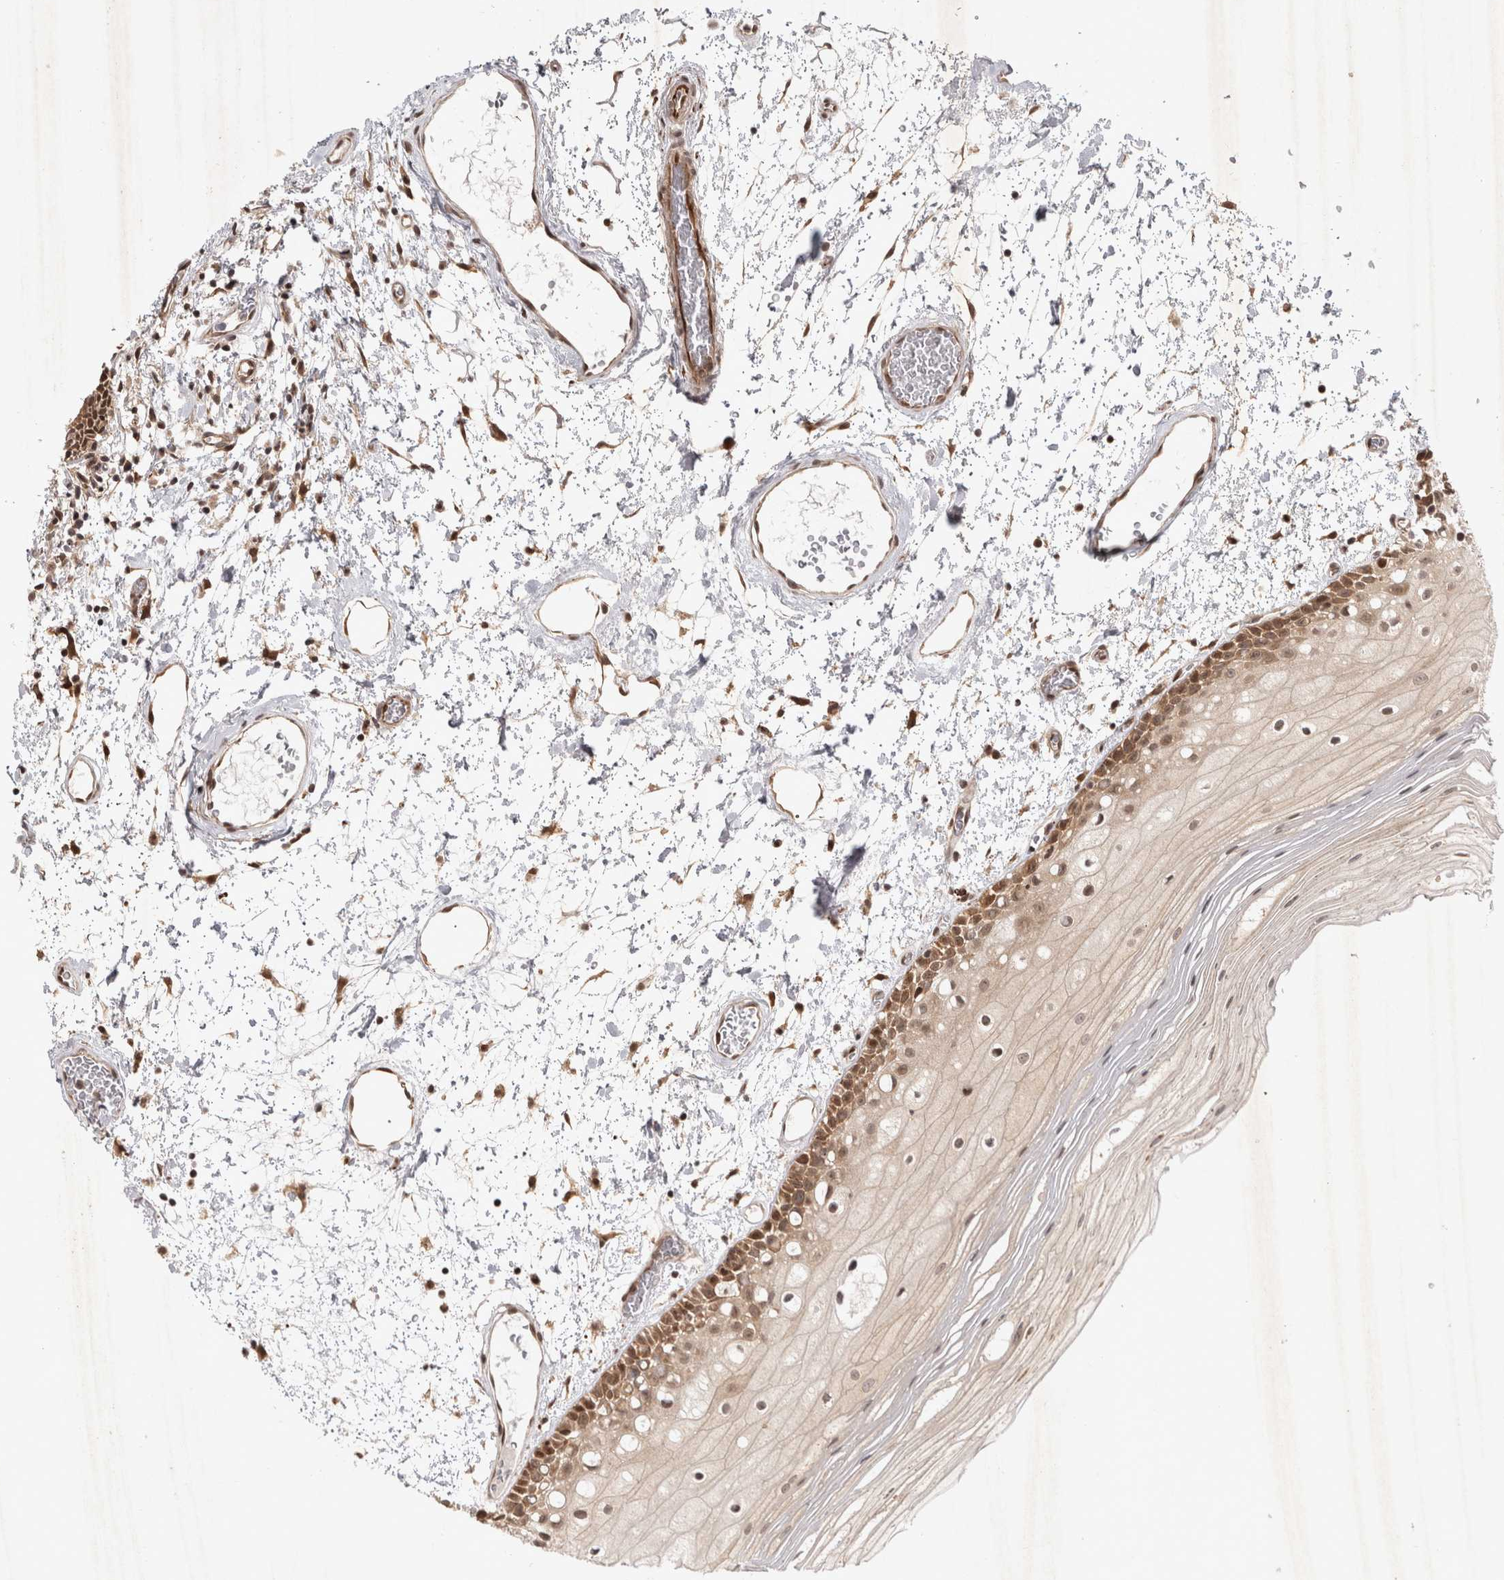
{"staining": {"intensity": "moderate", "quantity": ">75%", "location": "cytoplasmic/membranous,nuclear"}, "tissue": "oral mucosa", "cell_type": "Squamous epithelial cells", "image_type": "normal", "snomed": [{"axis": "morphology", "description": "Normal tissue, NOS"}, {"axis": "topography", "description": "Oral tissue"}], "caption": "Protein positivity by IHC shows moderate cytoplasmic/membranous,nuclear staining in approximately >75% of squamous epithelial cells in unremarkable oral mucosa. Using DAB (3,3'-diaminobenzidine) (brown) and hematoxylin (blue) stains, captured at high magnification using brightfield microscopy.", "gene": "ZNF318", "patient": {"sex": "male", "age": 52}}